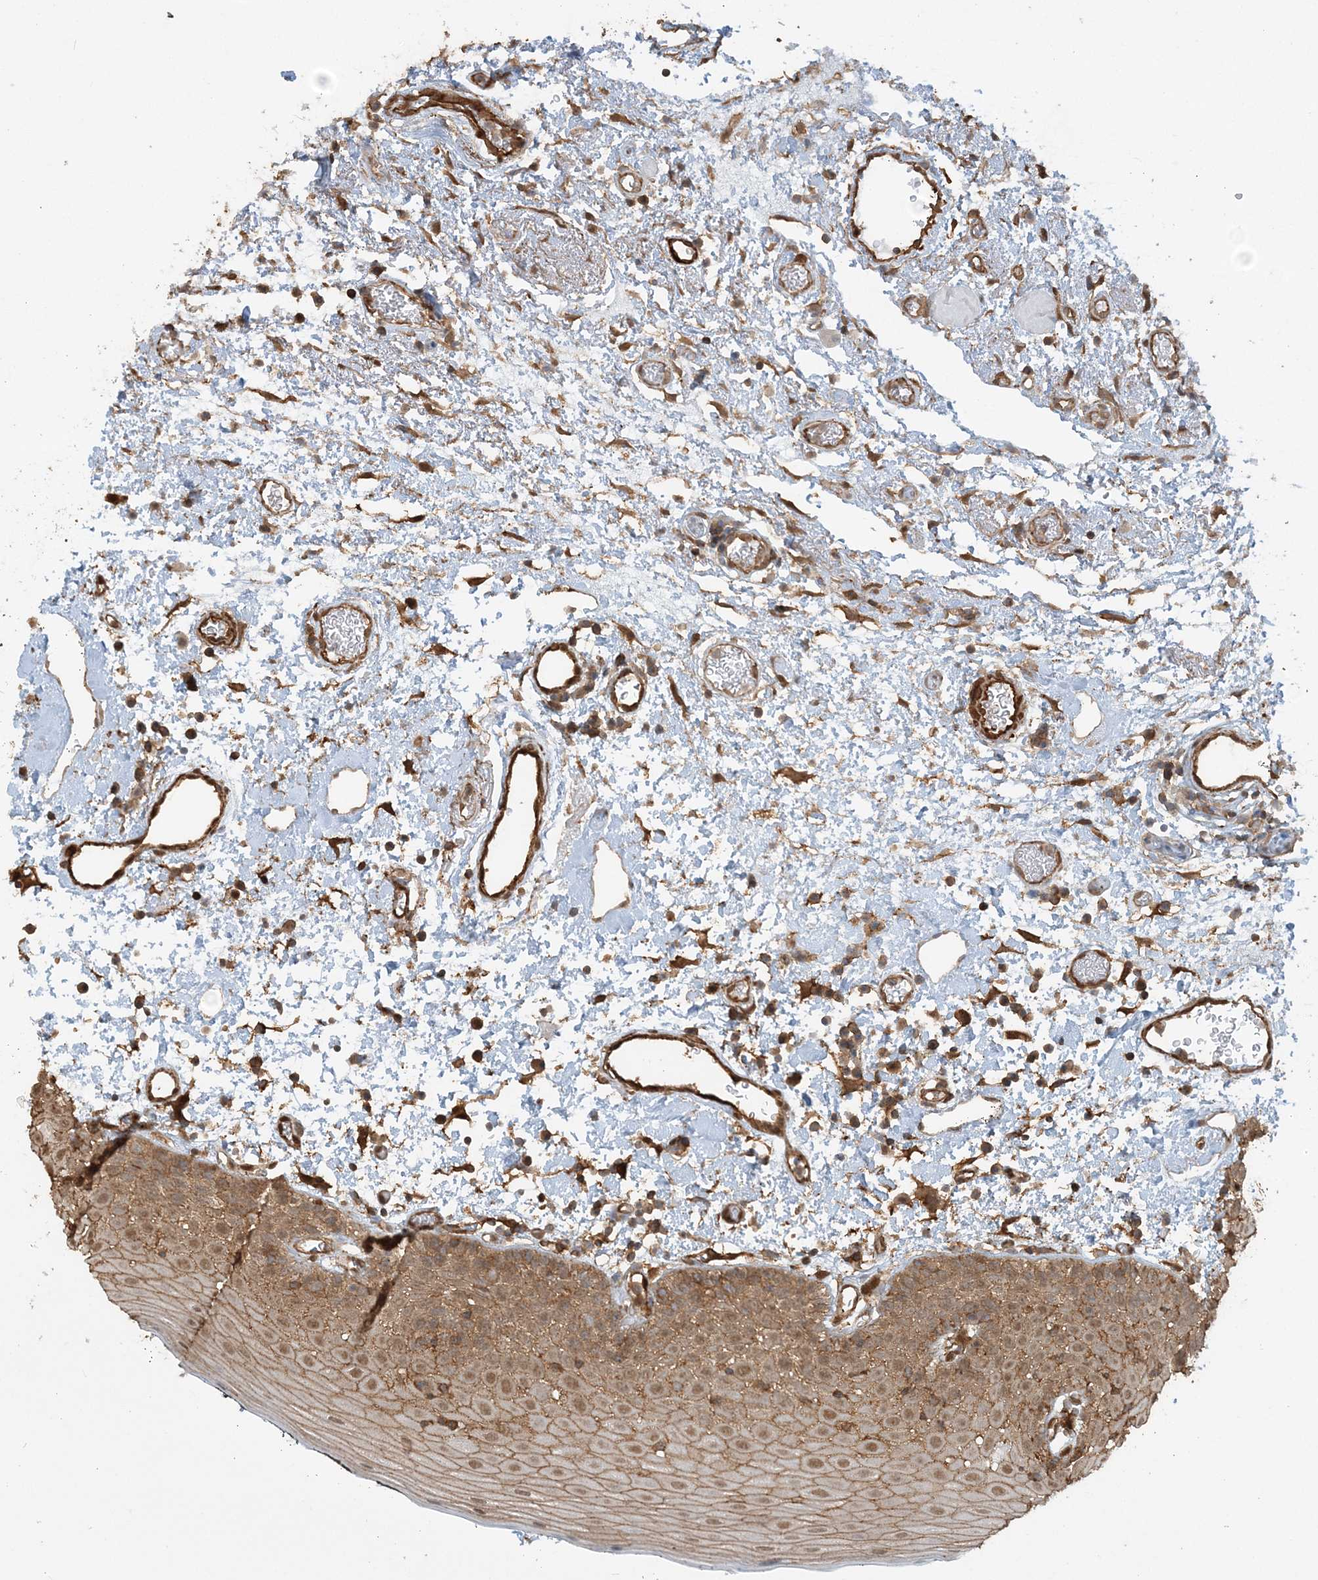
{"staining": {"intensity": "moderate", "quantity": ">75%", "location": "cytoplasmic/membranous,nuclear"}, "tissue": "oral mucosa", "cell_type": "Squamous epithelial cells", "image_type": "normal", "snomed": [{"axis": "morphology", "description": "Normal tissue, NOS"}, {"axis": "topography", "description": "Oral tissue"}], "caption": "A histopathology image of oral mucosa stained for a protein displays moderate cytoplasmic/membranous,nuclear brown staining in squamous epithelial cells. Nuclei are stained in blue.", "gene": "DSTN", "patient": {"sex": "male", "age": 74}}